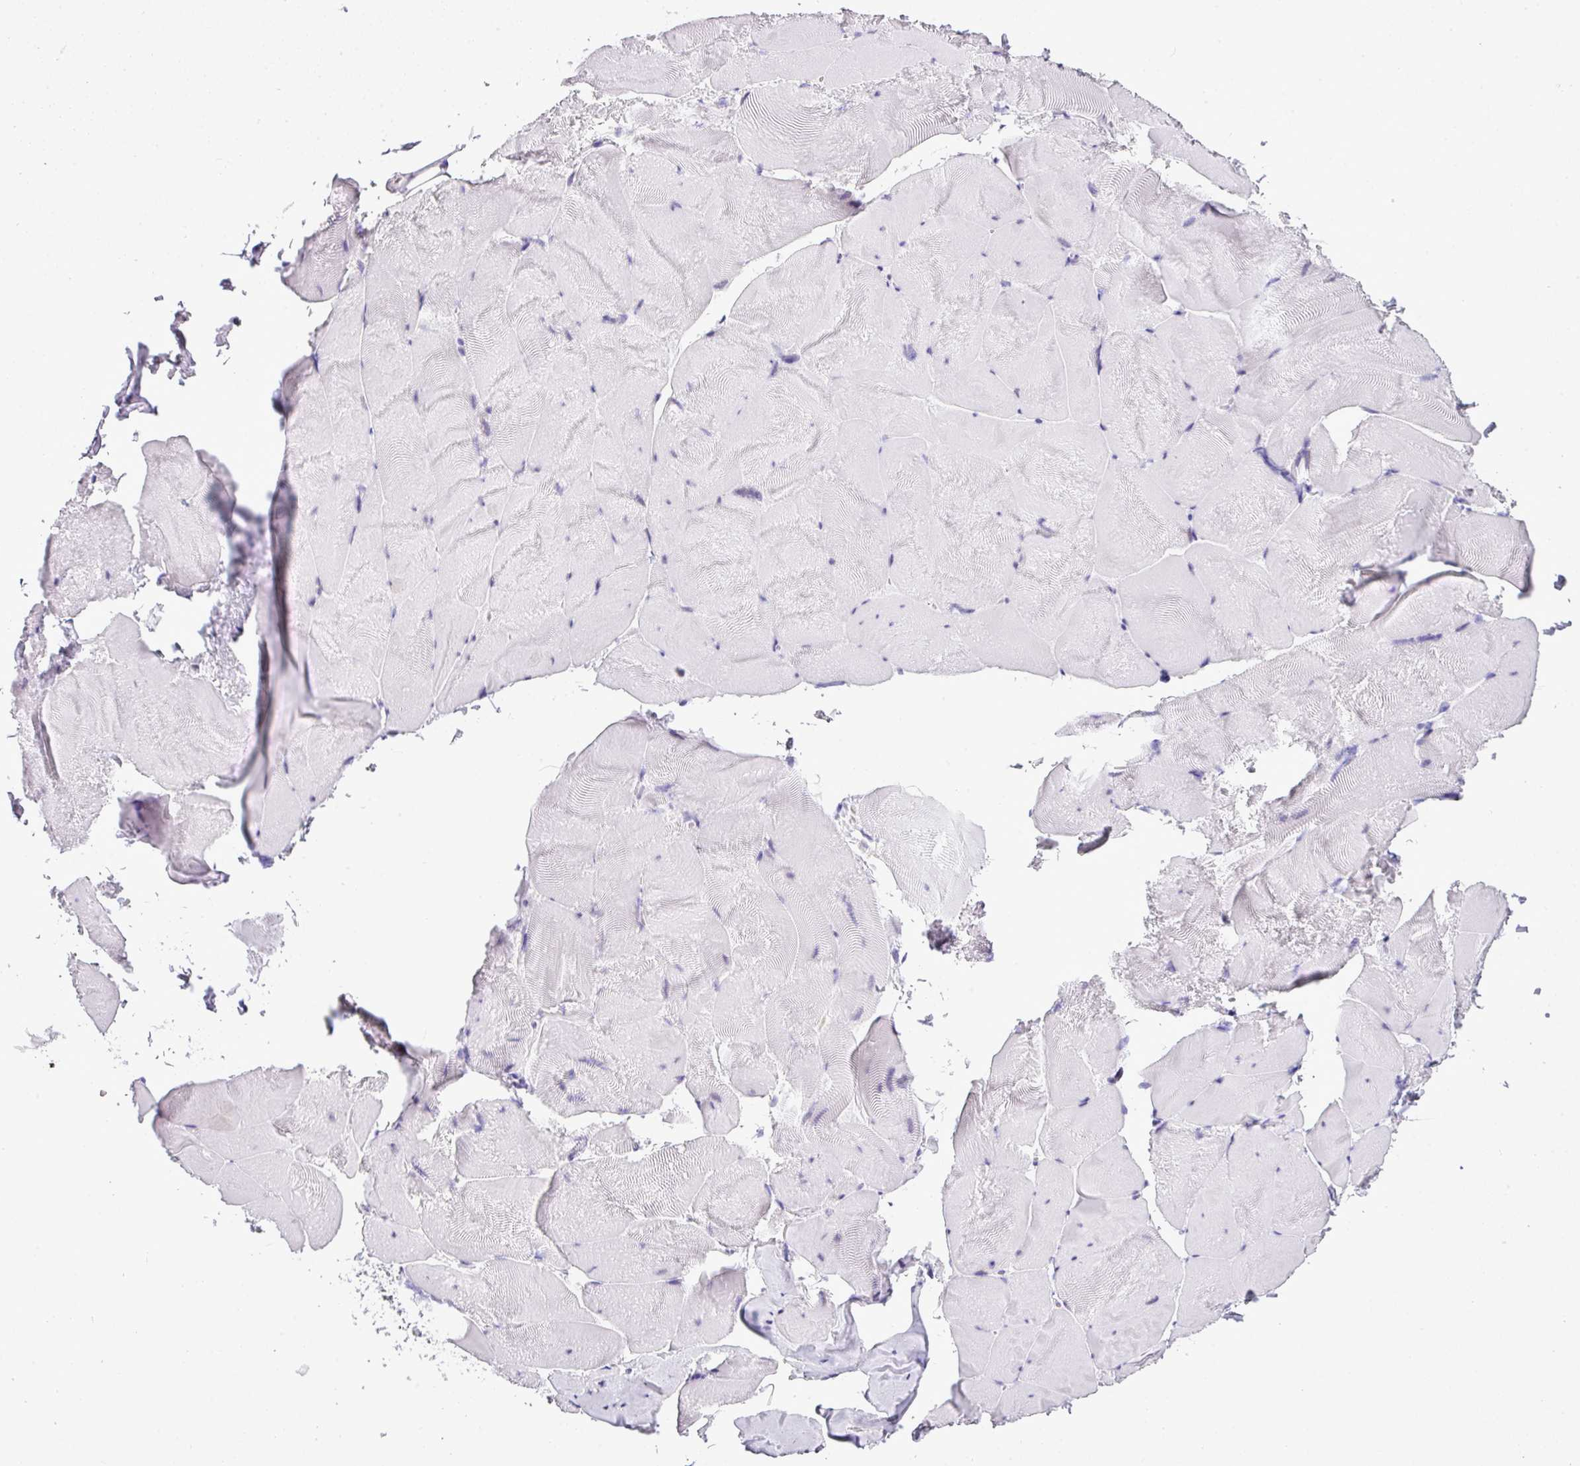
{"staining": {"intensity": "negative", "quantity": "none", "location": "none"}, "tissue": "skeletal muscle", "cell_type": "Myocytes", "image_type": "normal", "snomed": [{"axis": "morphology", "description": "Normal tissue, NOS"}, {"axis": "topography", "description": "Skeletal muscle"}], "caption": "Myocytes show no significant staining in unremarkable skeletal muscle.", "gene": "MUC21", "patient": {"sex": "female", "age": 64}}